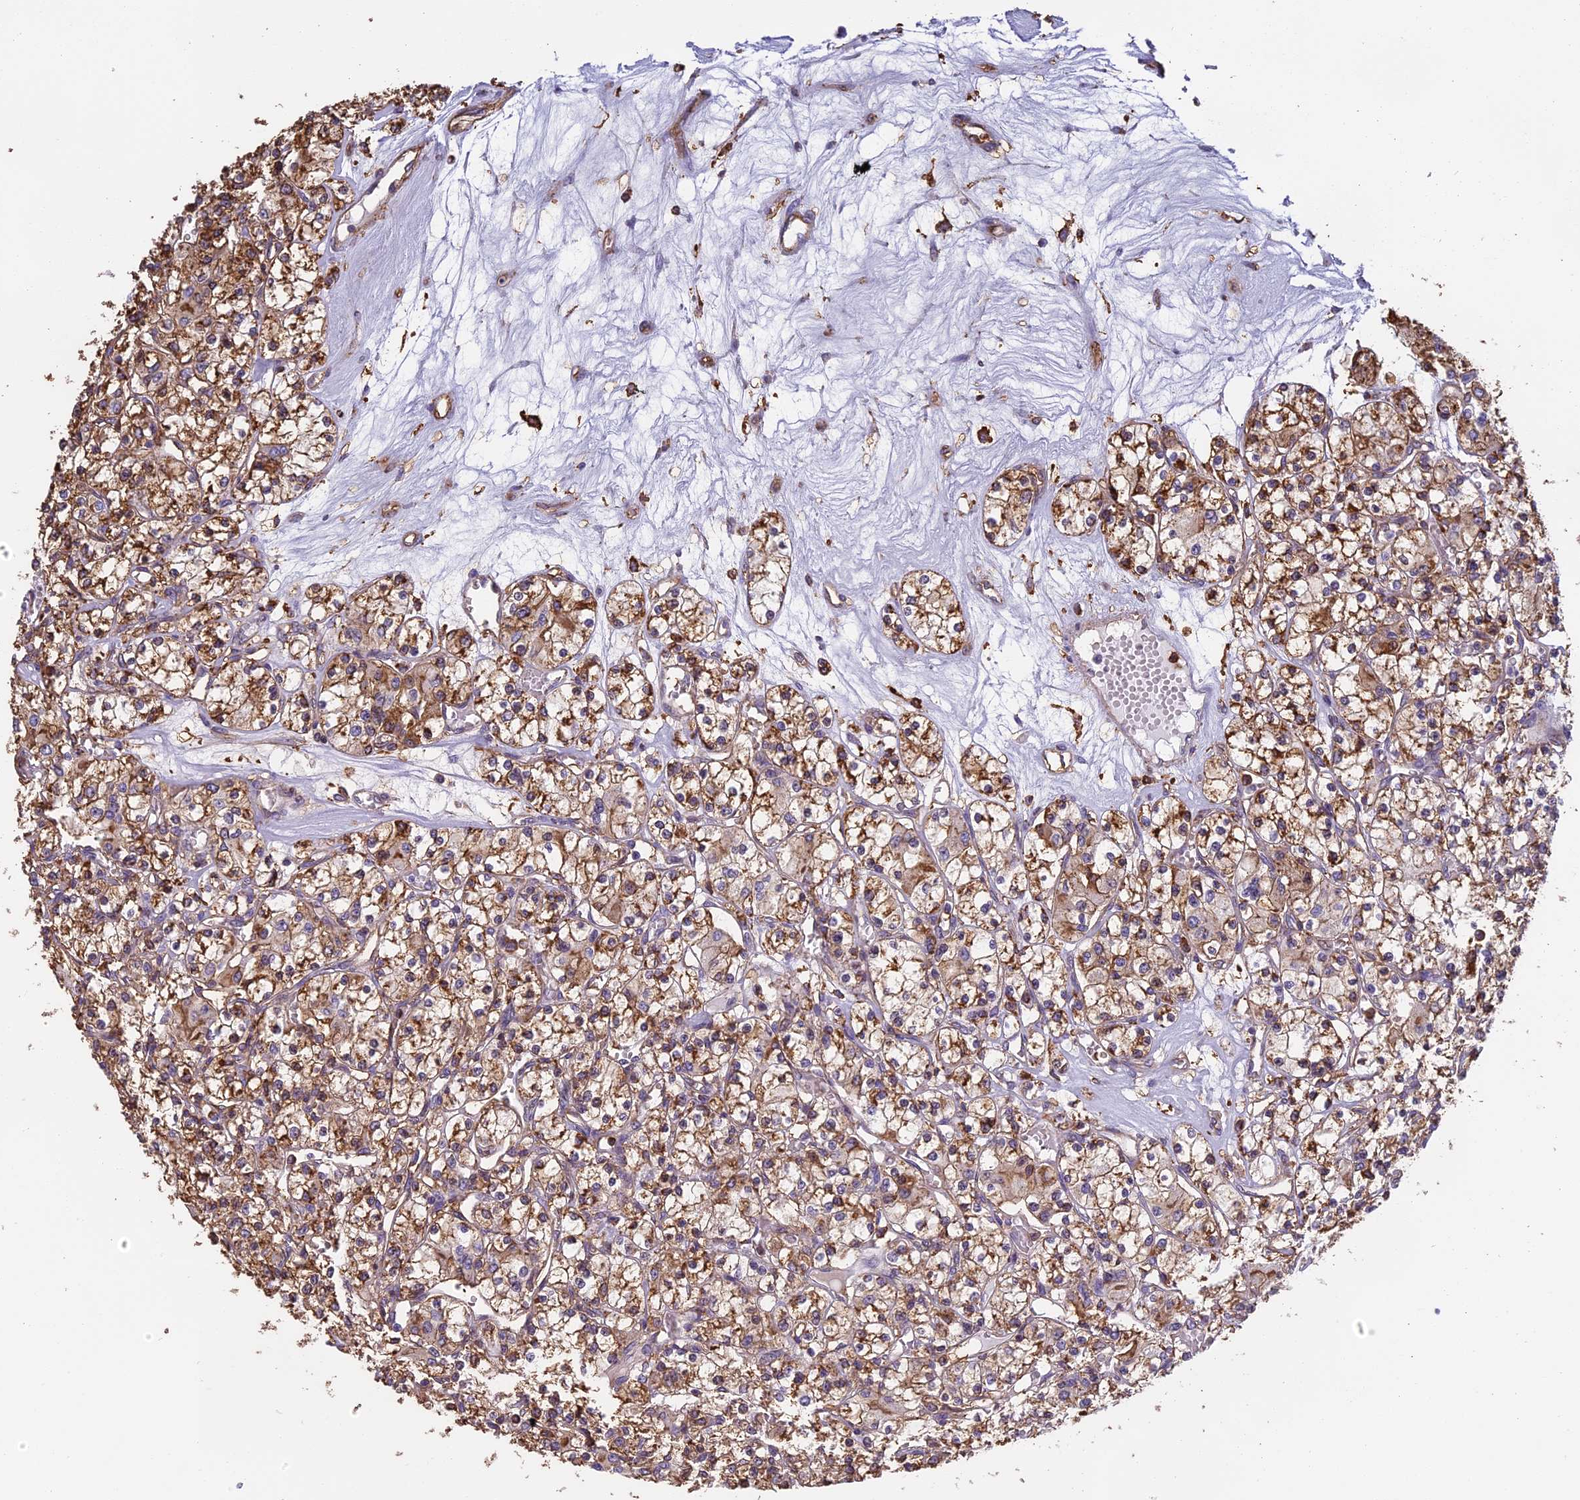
{"staining": {"intensity": "moderate", "quantity": ">75%", "location": "cytoplasmic/membranous"}, "tissue": "renal cancer", "cell_type": "Tumor cells", "image_type": "cancer", "snomed": [{"axis": "morphology", "description": "Adenocarcinoma, NOS"}, {"axis": "topography", "description": "Kidney"}], "caption": "Immunohistochemistry (IHC) histopathology image of renal cancer (adenocarcinoma) stained for a protein (brown), which demonstrates medium levels of moderate cytoplasmic/membranous expression in approximately >75% of tumor cells.", "gene": "TMEM255B", "patient": {"sex": "female", "age": 59}}